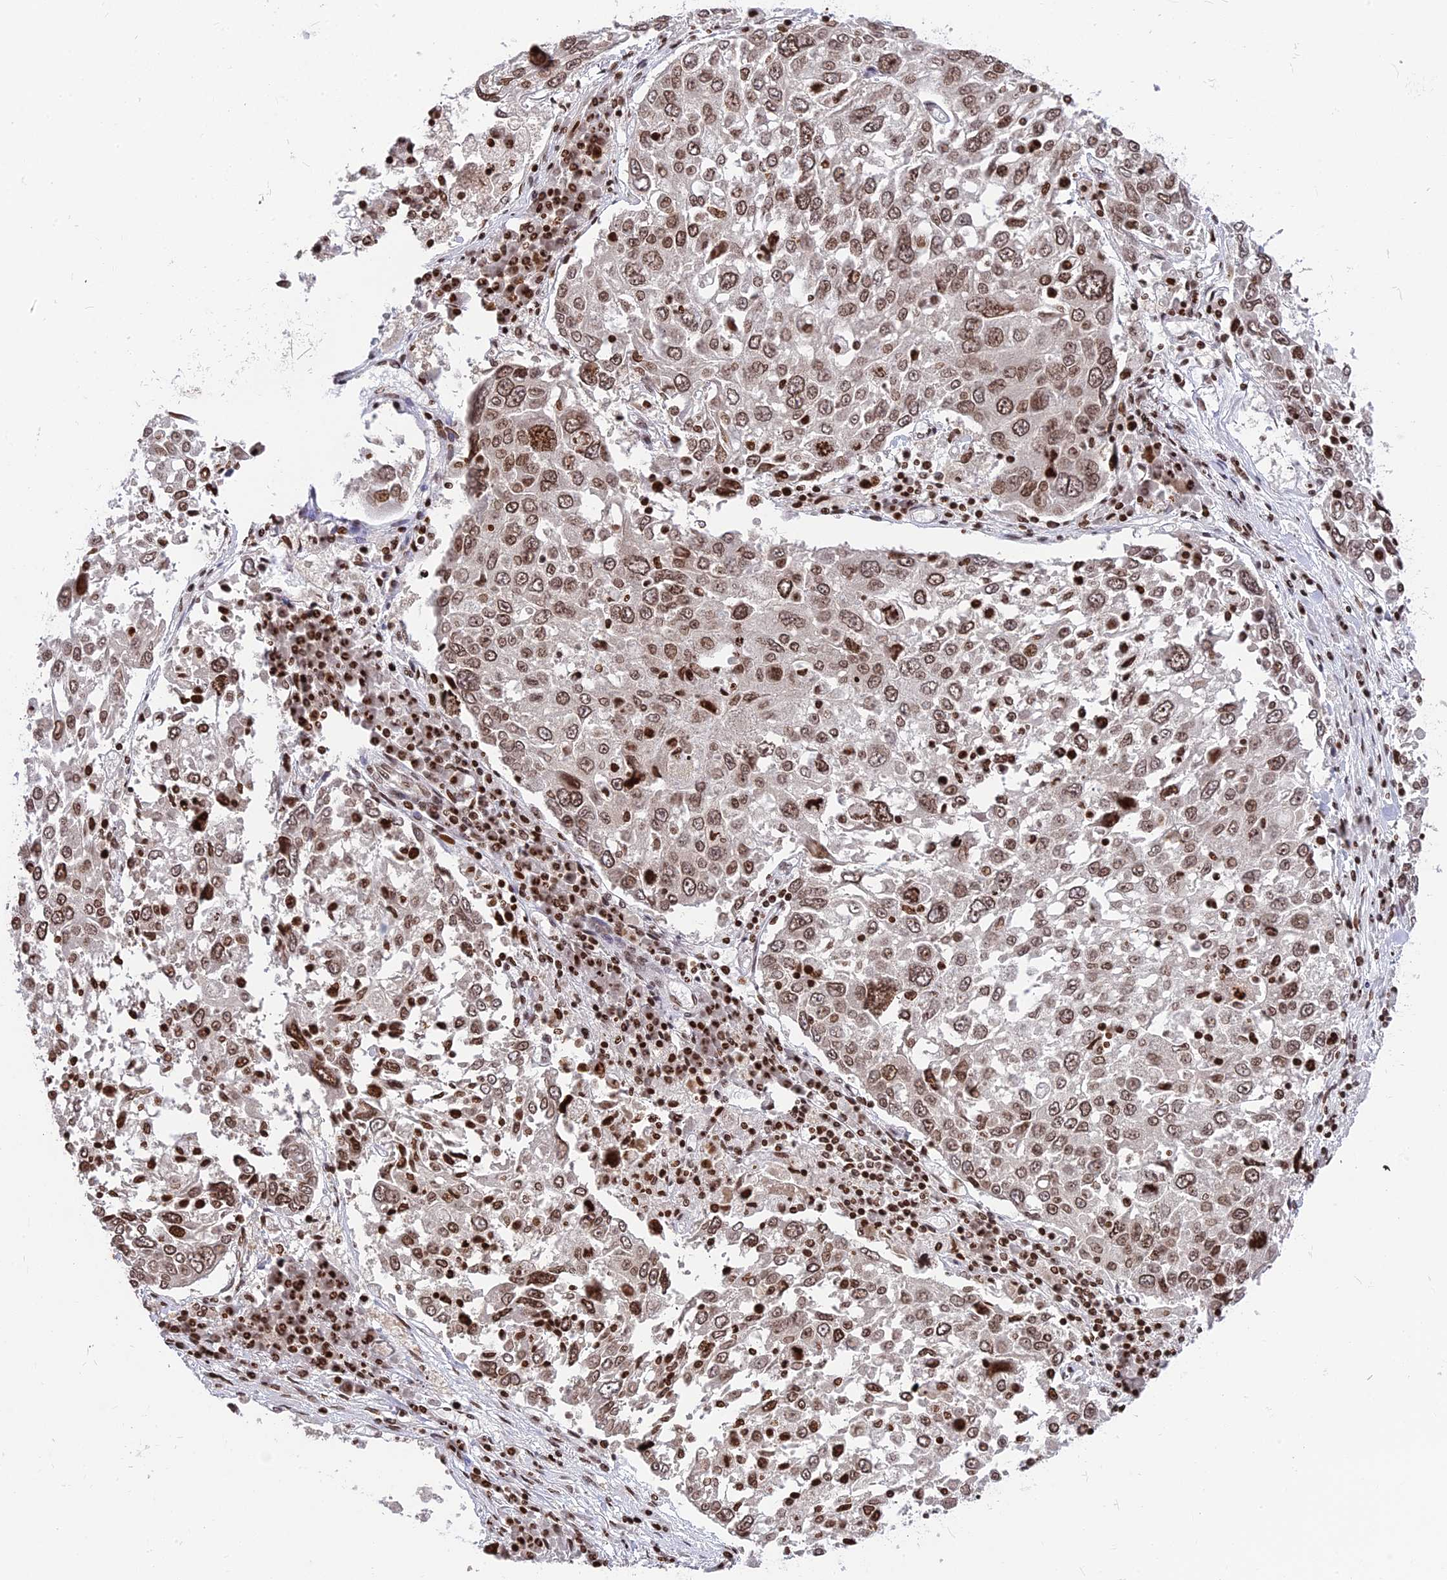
{"staining": {"intensity": "moderate", "quantity": ">75%", "location": "nuclear"}, "tissue": "lung cancer", "cell_type": "Tumor cells", "image_type": "cancer", "snomed": [{"axis": "morphology", "description": "Squamous cell carcinoma, NOS"}, {"axis": "topography", "description": "Lung"}], "caption": "The immunohistochemical stain labels moderate nuclear positivity in tumor cells of lung squamous cell carcinoma tissue.", "gene": "TET2", "patient": {"sex": "male", "age": 65}}